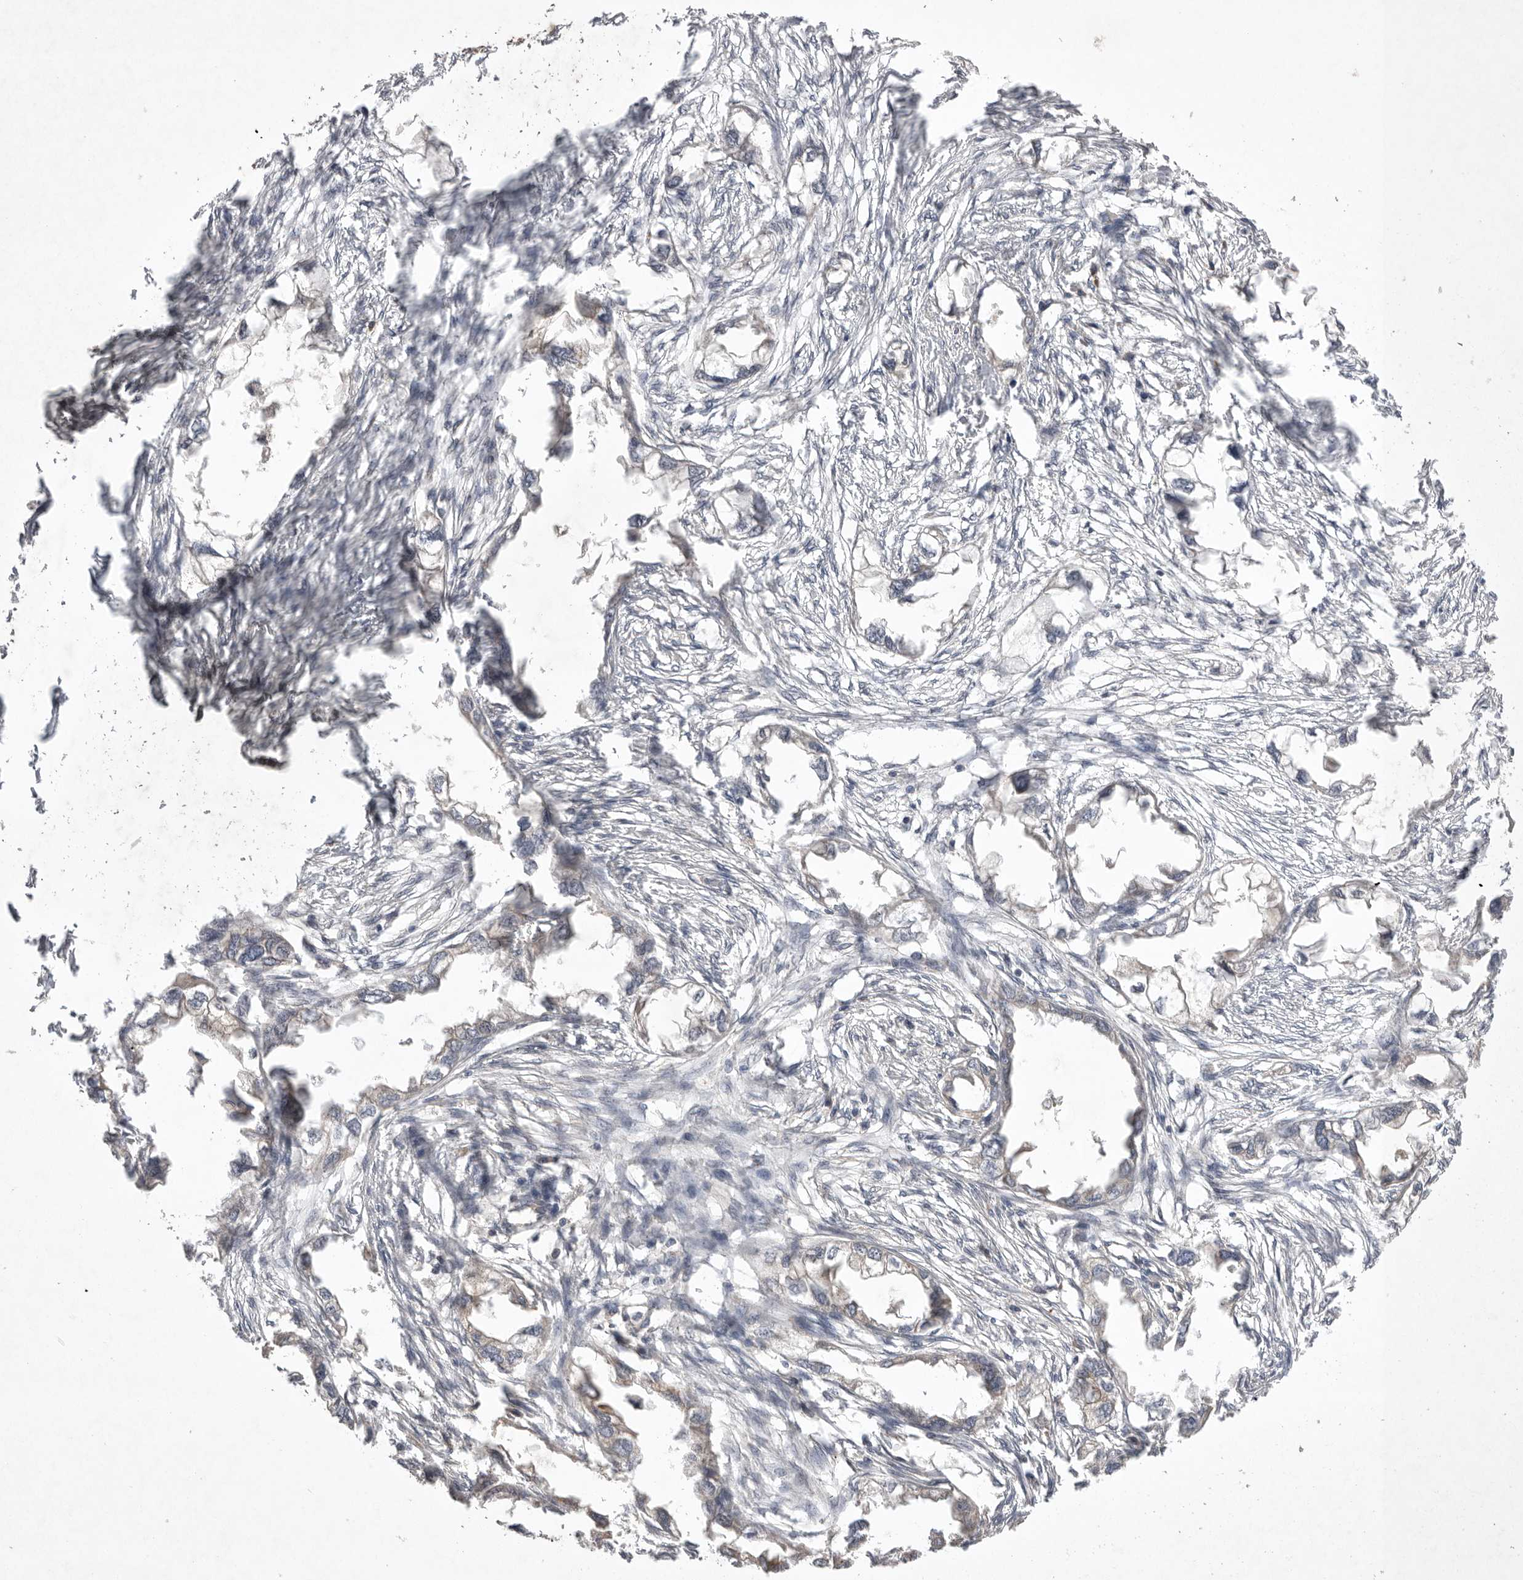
{"staining": {"intensity": "negative", "quantity": "none", "location": "none"}, "tissue": "endometrial cancer", "cell_type": "Tumor cells", "image_type": "cancer", "snomed": [{"axis": "morphology", "description": "Adenocarcinoma, NOS"}, {"axis": "morphology", "description": "Adenocarcinoma, metastatic, NOS"}, {"axis": "topography", "description": "Adipose tissue"}, {"axis": "topography", "description": "Endometrium"}], "caption": "The image demonstrates no significant staining in tumor cells of endometrial cancer.", "gene": "NRCAM", "patient": {"sex": "female", "age": 67}}